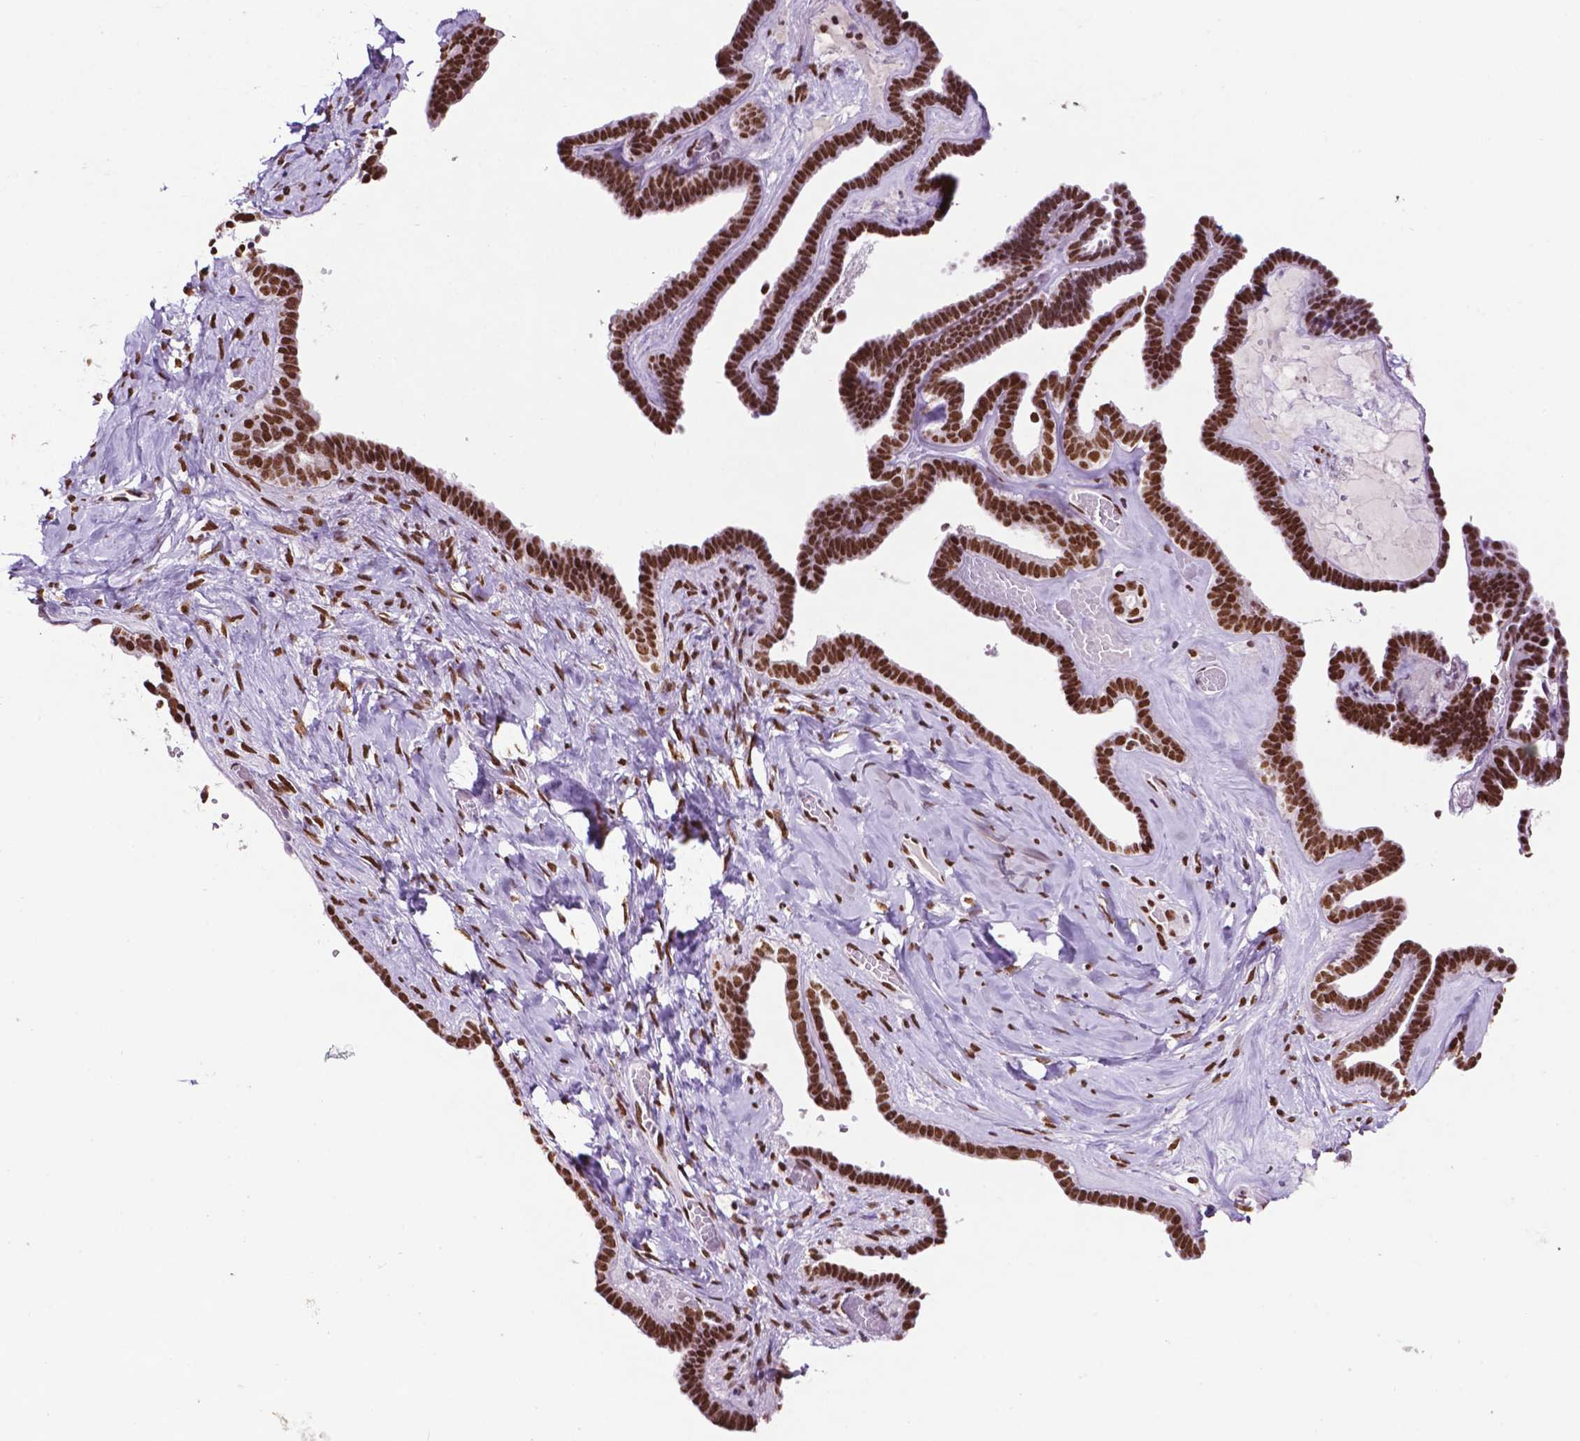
{"staining": {"intensity": "strong", "quantity": ">75%", "location": "nuclear"}, "tissue": "ovarian cancer", "cell_type": "Tumor cells", "image_type": "cancer", "snomed": [{"axis": "morphology", "description": "Cystadenocarcinoma, serous, NOS"}, {"axis": "topography", "description": "Ovary"}], "caption": "The photomicrograph shows immunohistochemical staining of ovarian cancer. There is strong nuclear staining is appreciated in about >75% of tumor cells.", "gene": "CCAR2", "patient": {"sex": "female", "age": 71}}